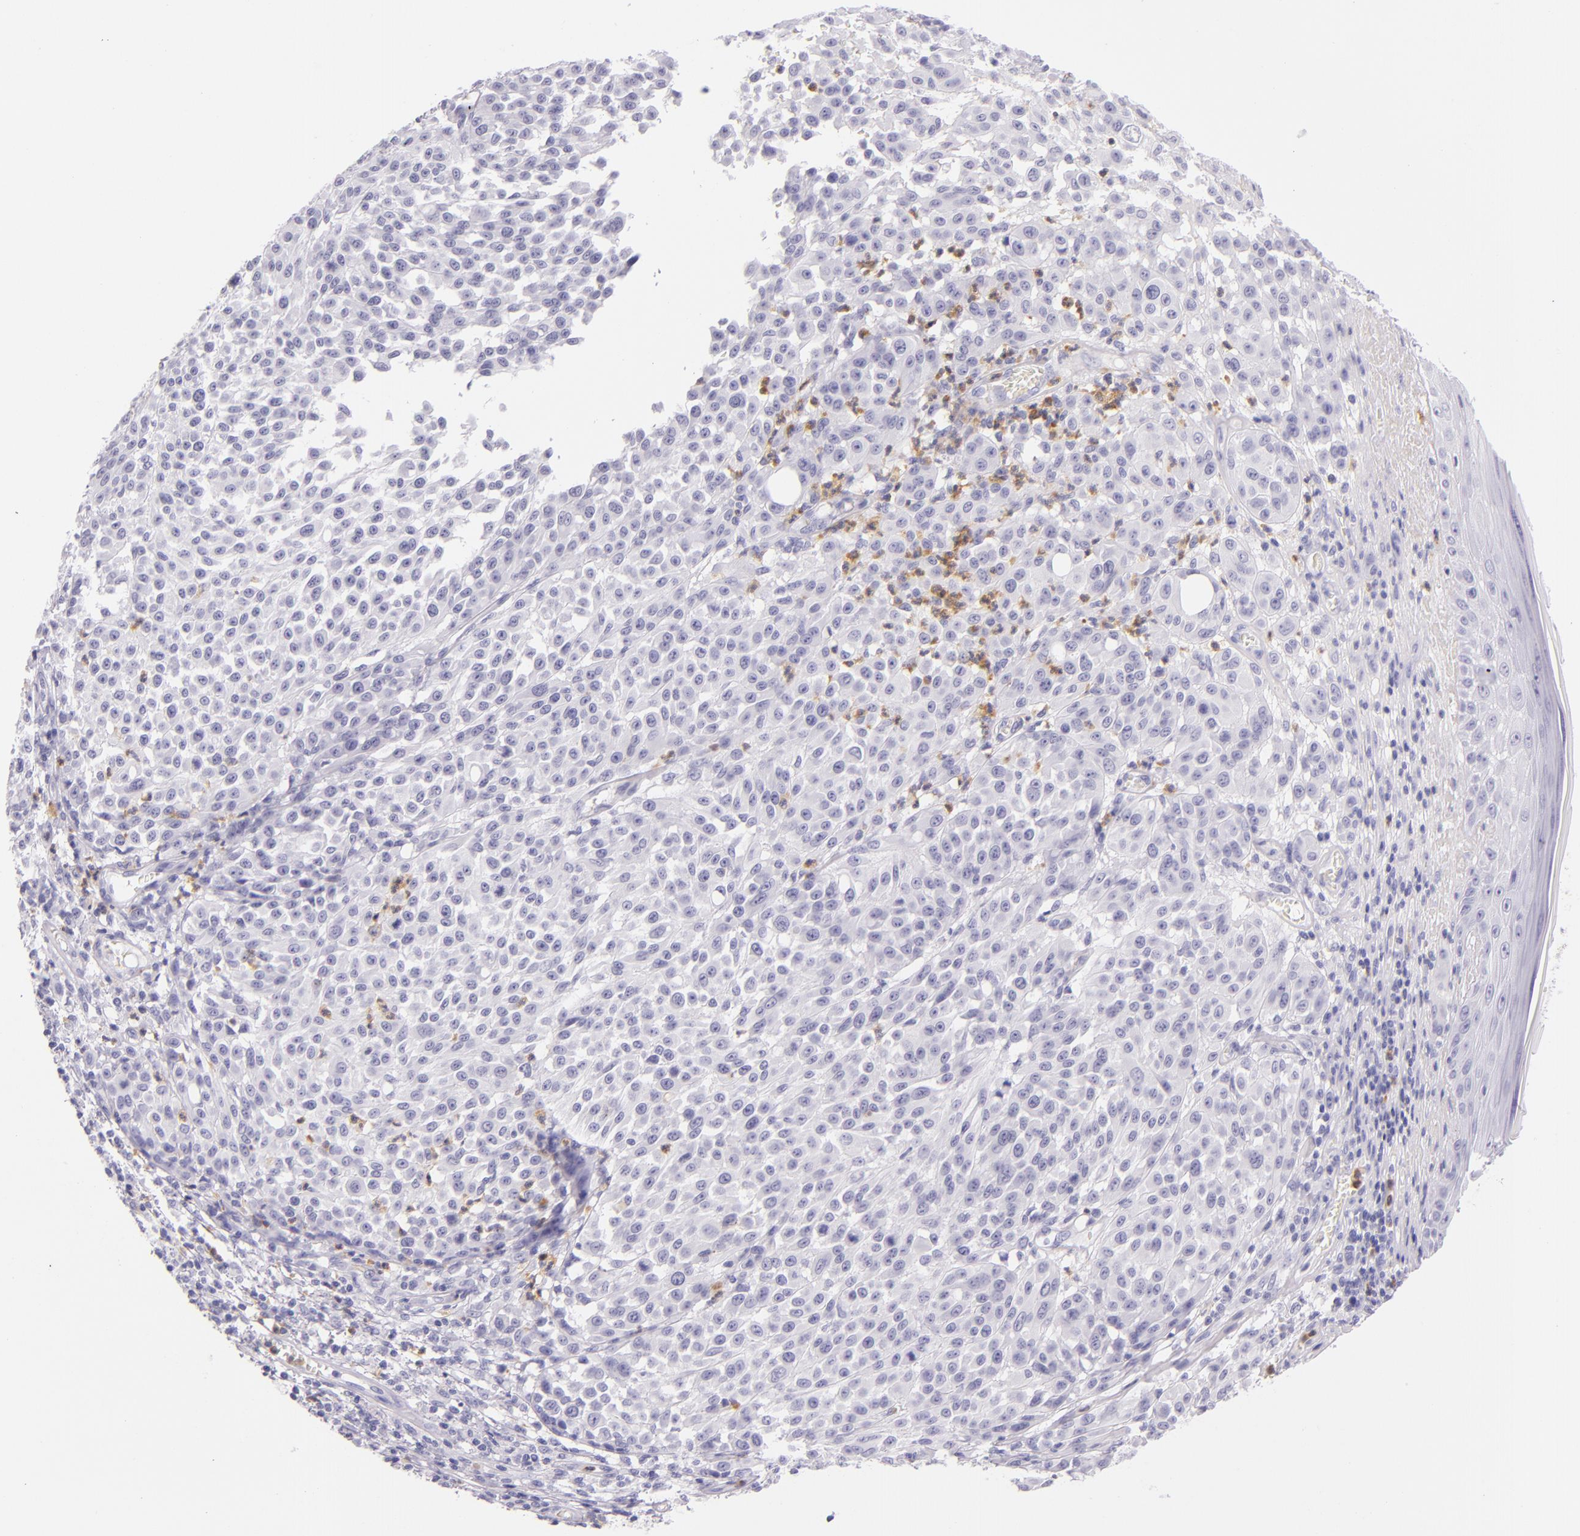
{"staining": {"intensity": "negative", "quantity": "none", "location": "none"}, "tissue": "melanoma", "cell_type": "Tumor cells", "image_type": "cancer", "snomed": [{"axis": "morphology", "description": "Malignant melanoma, NOS"}, {"axis": "topography", "description": "Skin"}], "caption": "Photomicrograph shows no significant protein staining in tumor cells of melanoma. (DAB (3,3'-diaminobenzidine) IHC, high magnification).", "gene": "CEACAM1", "patient": {"sex": "female", "age": 49}}